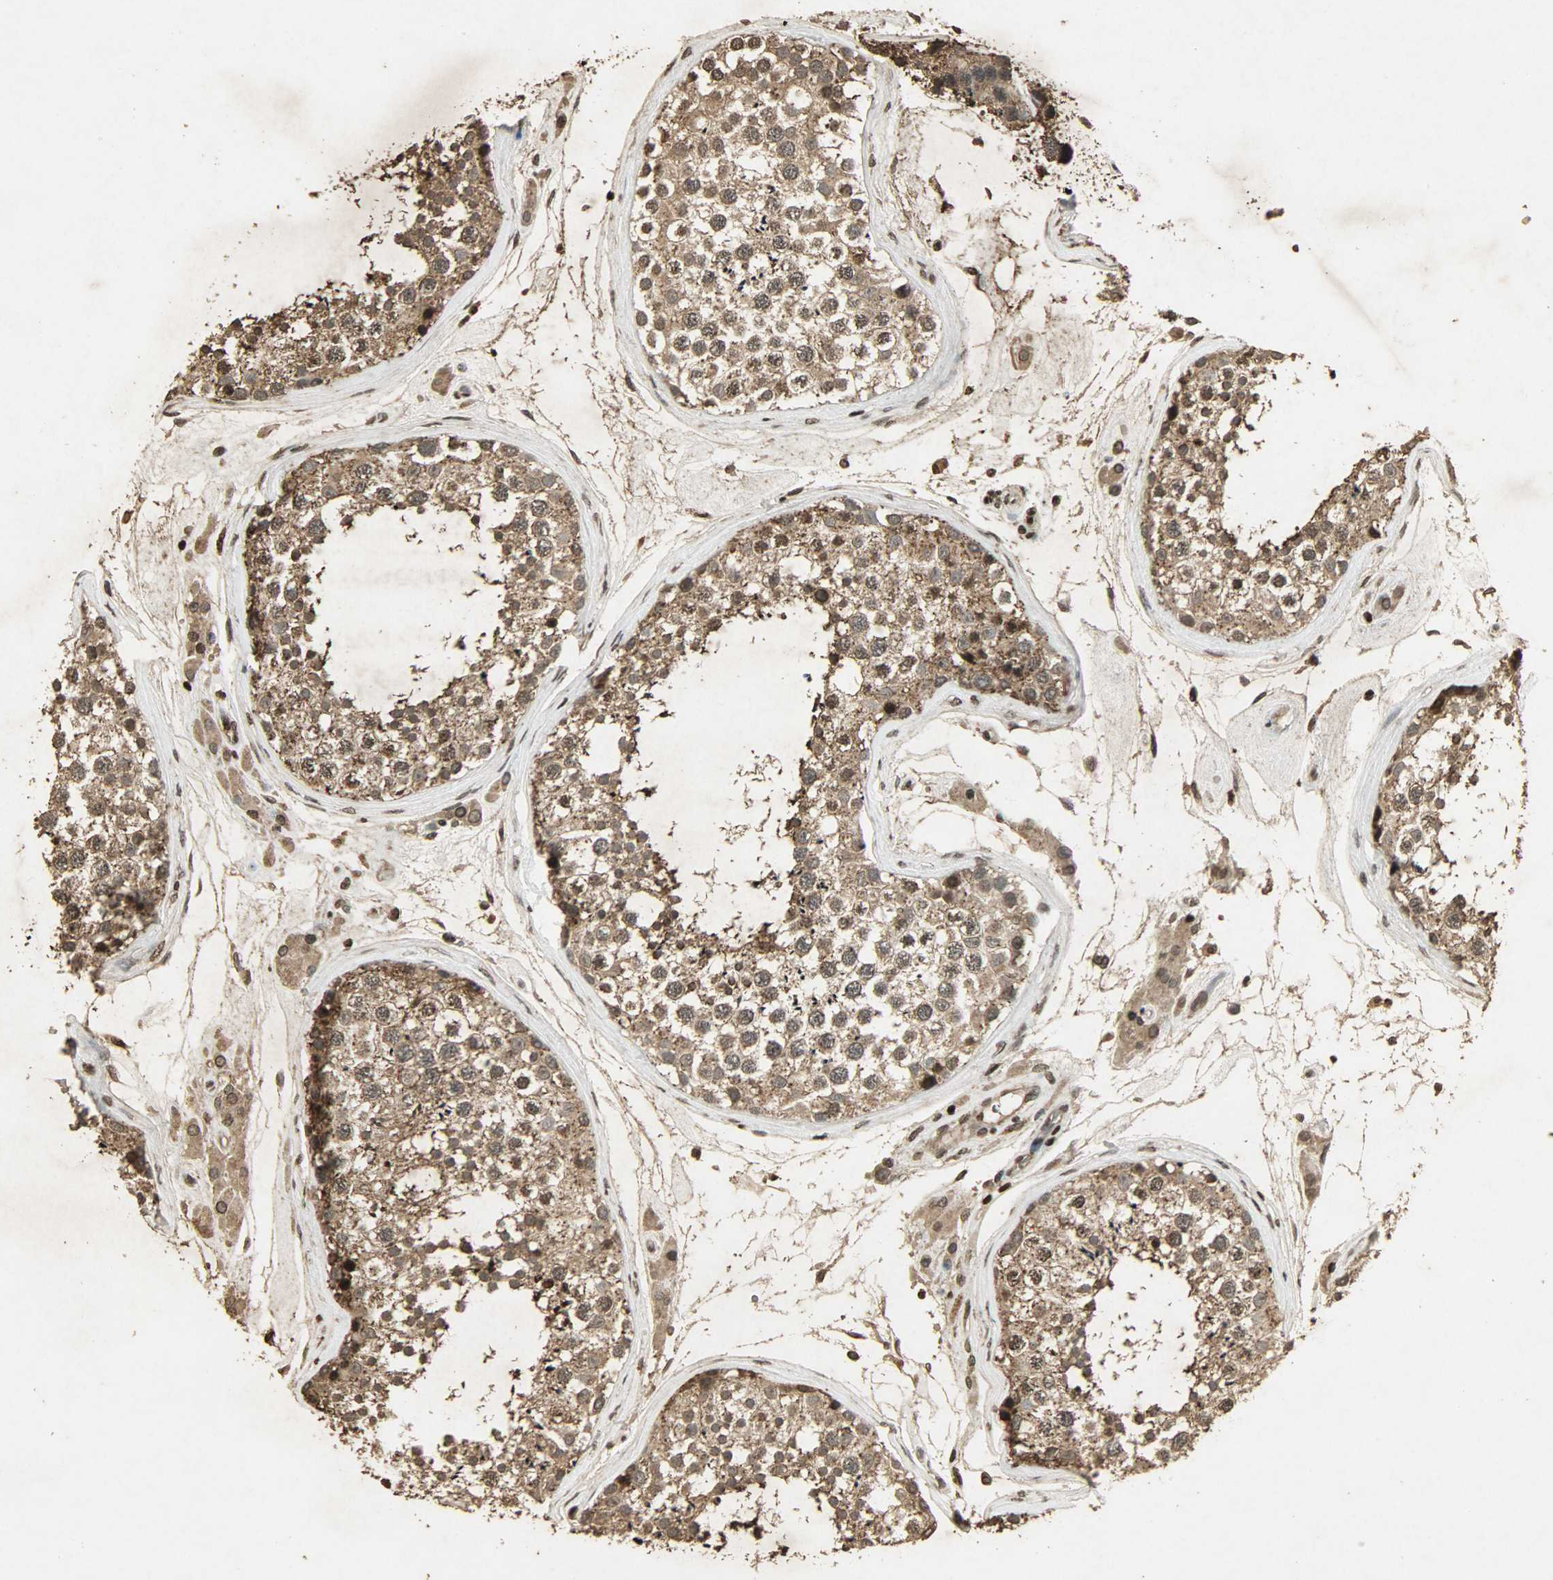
{"staining": {"intensity": "moderate", "quantity": ">75%", "location": "cytoplasmic/membranous,nuclear"}, "tissue": "testis", "cell_type": "Cells in seminiferous ducts", "image_type": "normal", "snomed": [{"axis": "morphology", "description": "Normal tissue, NOS"}, {"axis": "topography", "description": "Testis"}], "caption": "Benign testis exhibits moderate cytoplasmic/membranous,nuclear positivity in about >75% of cells in seminiferous ducts.", "gene": "PPP3R1", "patient": {"sex": "male", "age": 46}}